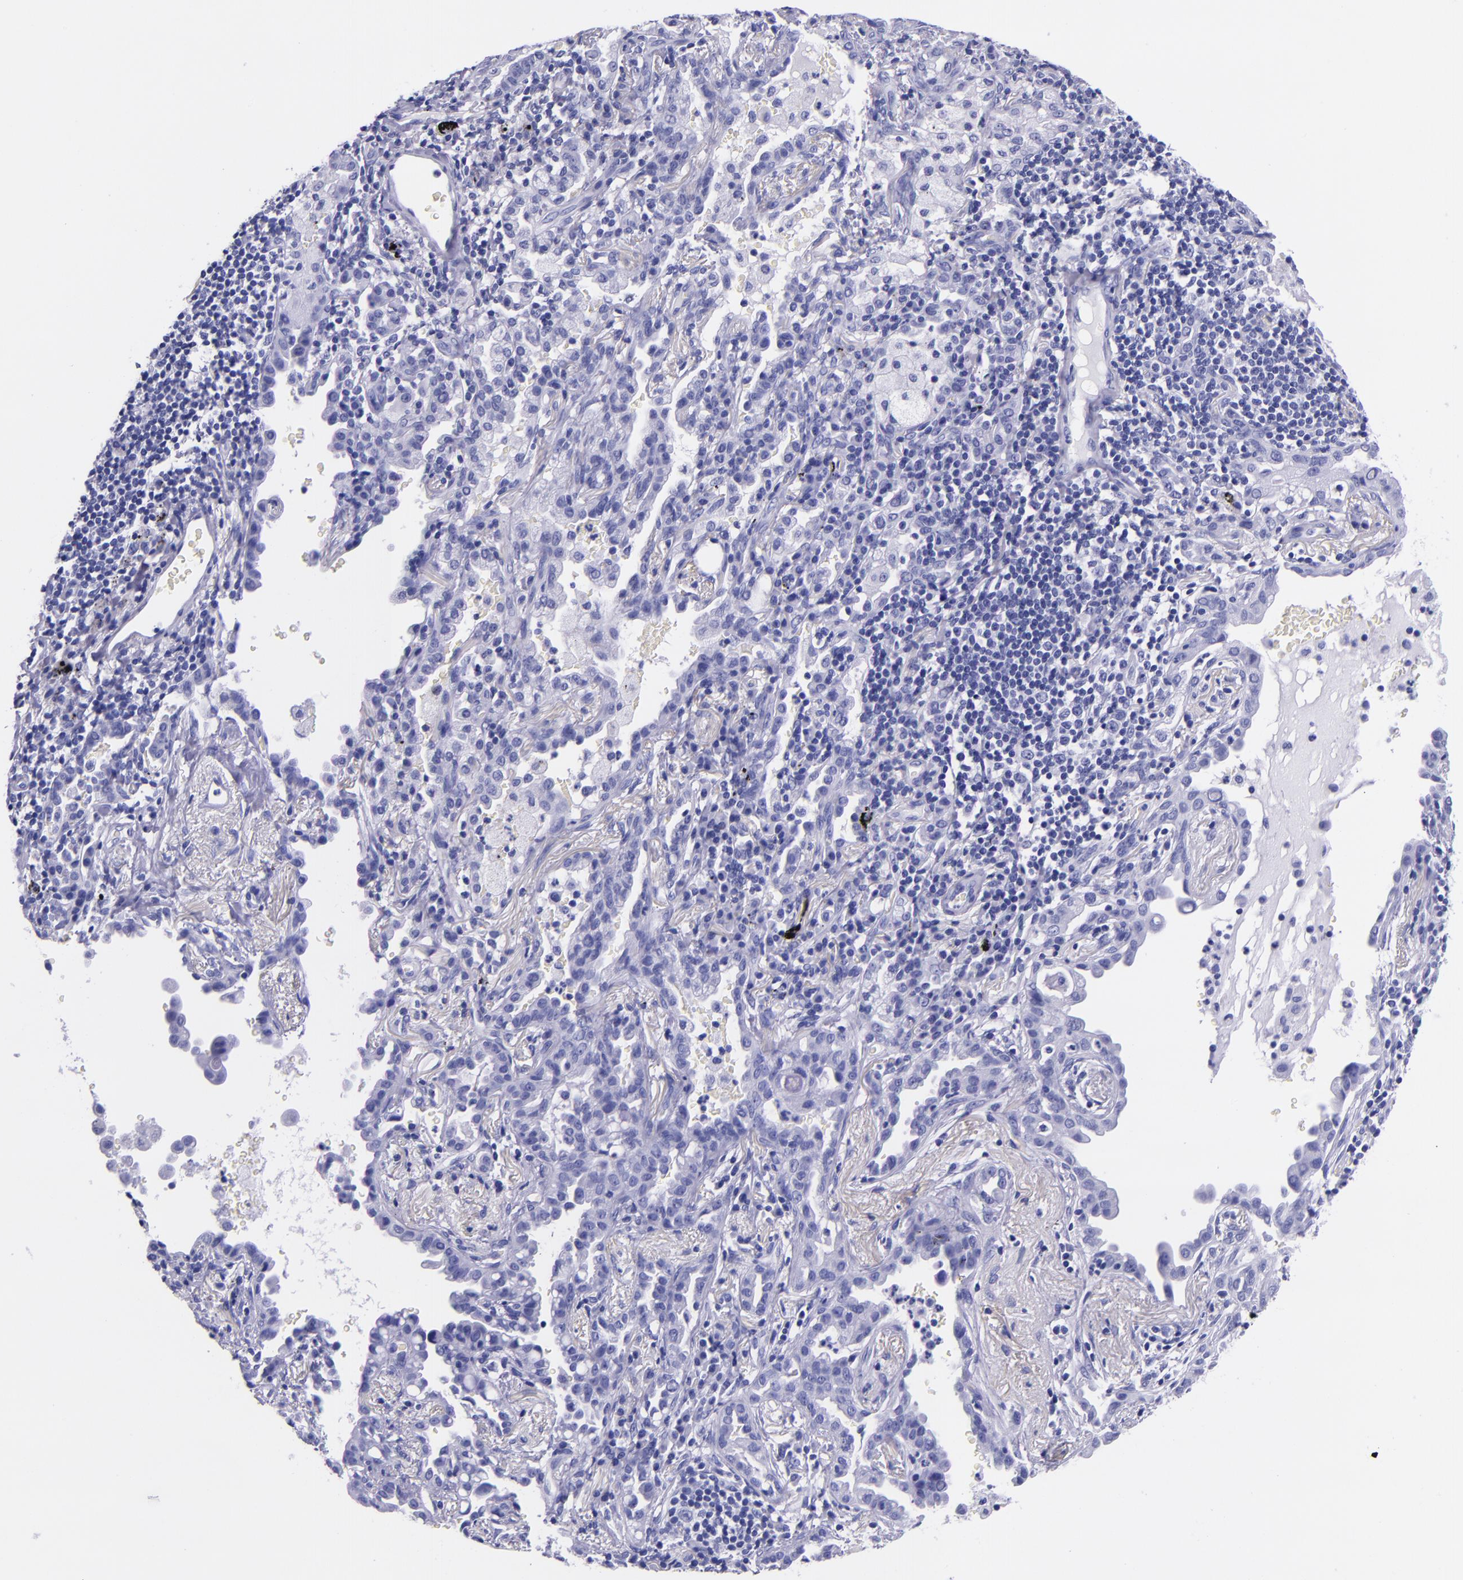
{"staining": {"intensity": "negative", "quantity": "none", "location": "none"}, "tissue": "lung cancer", "cell_type": "Tumor cells", "image_type": "cancer", "snomed": [{"axis": "morphology", "description": "Adenocarcinoma, NOS"}, {"axis": "topography", "description": "Lung"}], "caption": "Immunohistochemistry (IHC) micrograph of neoplastic tissue: human lung cancer stained with DAB exhibits no significant protein expression in tumor cells. (IHC, brightfield microscopy, high magnification).", "gene": "MBP", "patient": {"sex": "female", "age": 50}}